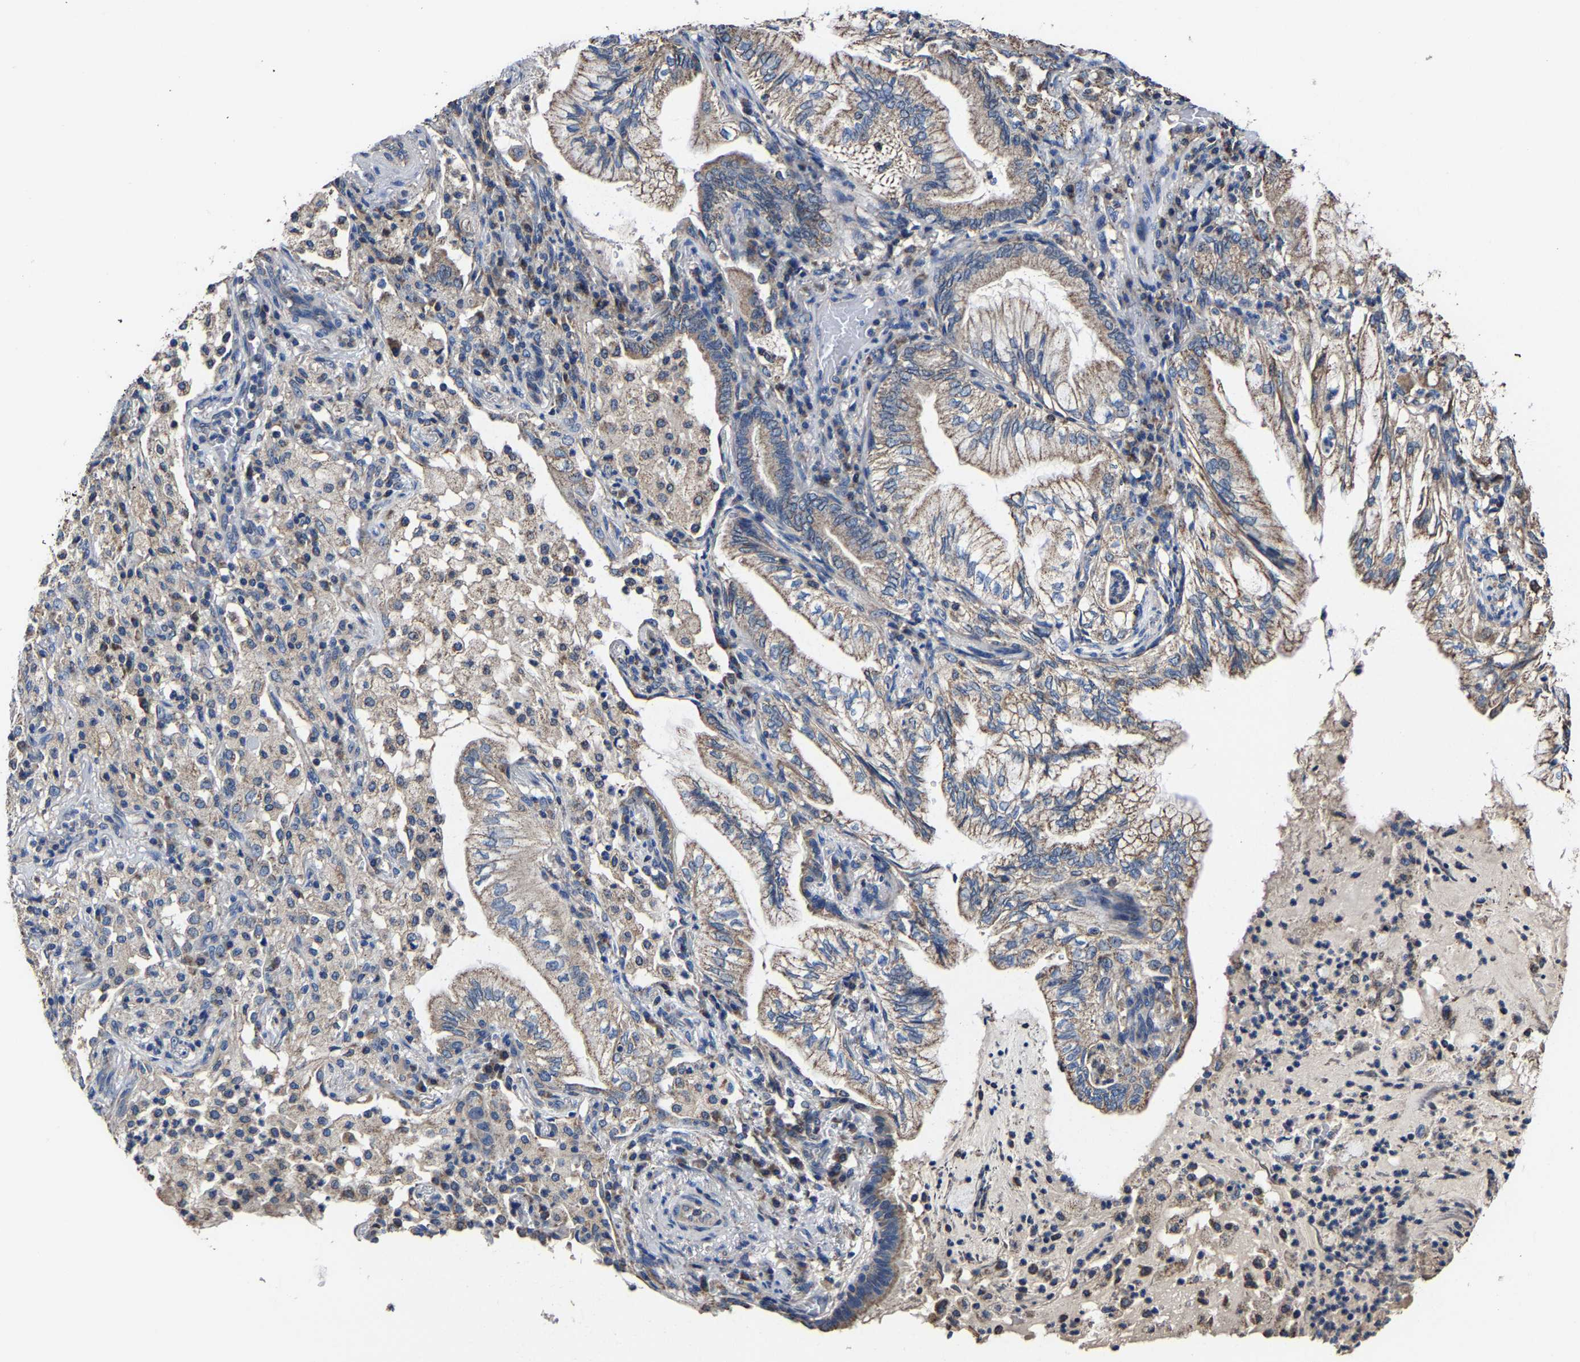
{"staining": {"intensity": "weak", "quantity": ">75%", "location": "cytoplasmic/membranous"}, "tissue": "lung cancer", "cell_type": "Tumor cells", "image_type": "cancer", "snomed": [{"axis": "morphology", "description": "Adenocarcinoma, NOS"}, {"axis": "topography", "description": "Lung"}], "caption": "Immunohistochemistry (IHC) histopathology image of neoplastic tissue: human lung cancer stained using immunohistochemistry exhibits low levels of weak protein expression localized specifically in the cytoplasmic/membranous of tumor cells, appearing as a cytoplasmic/membranous brown color.", "gene": "ZCCHC7", "patient": {"sex": "female", "age": 70}}